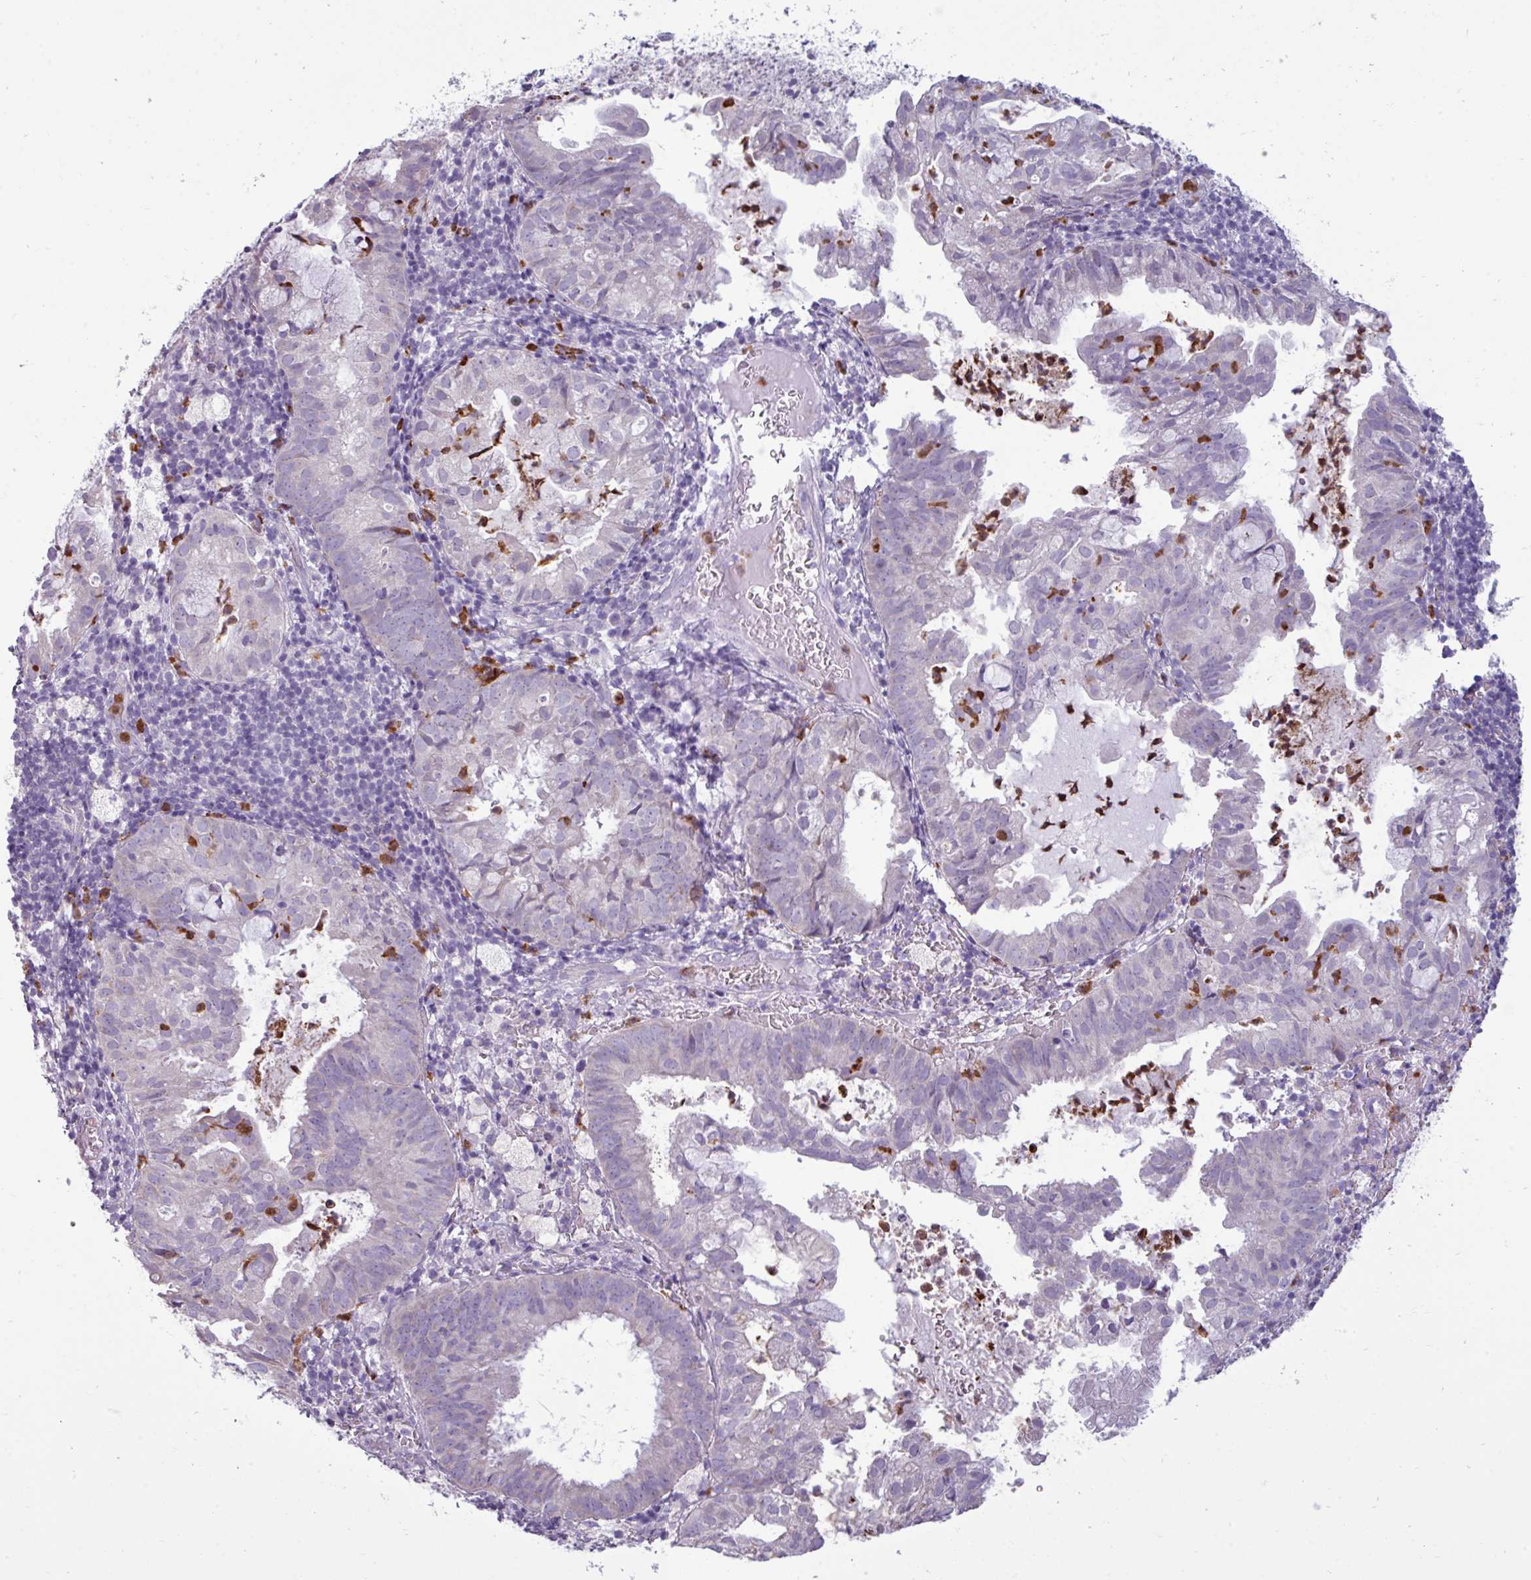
{"staining": {"intensity": "negative", "quantity": "none", "location": "none"}, "tissue": "endometrial cancer", "cell_type": "Tumor cells", "image_type": "cancer", "snomed": [{"axis": "morphology", "description": "Adenocarcinoma, NOS"}, {"axis": "topography", "description": "Endometrium"}], "caption": "High magnification brightfield microscopy of adenocarcinoma (endometrial) stained with DAB (brown) and counterstained with hematoxylin (blue): tumor cells show no significant positivity.", "gene": "TRIM39", "patient": {"sex": "female", "age": 80}}